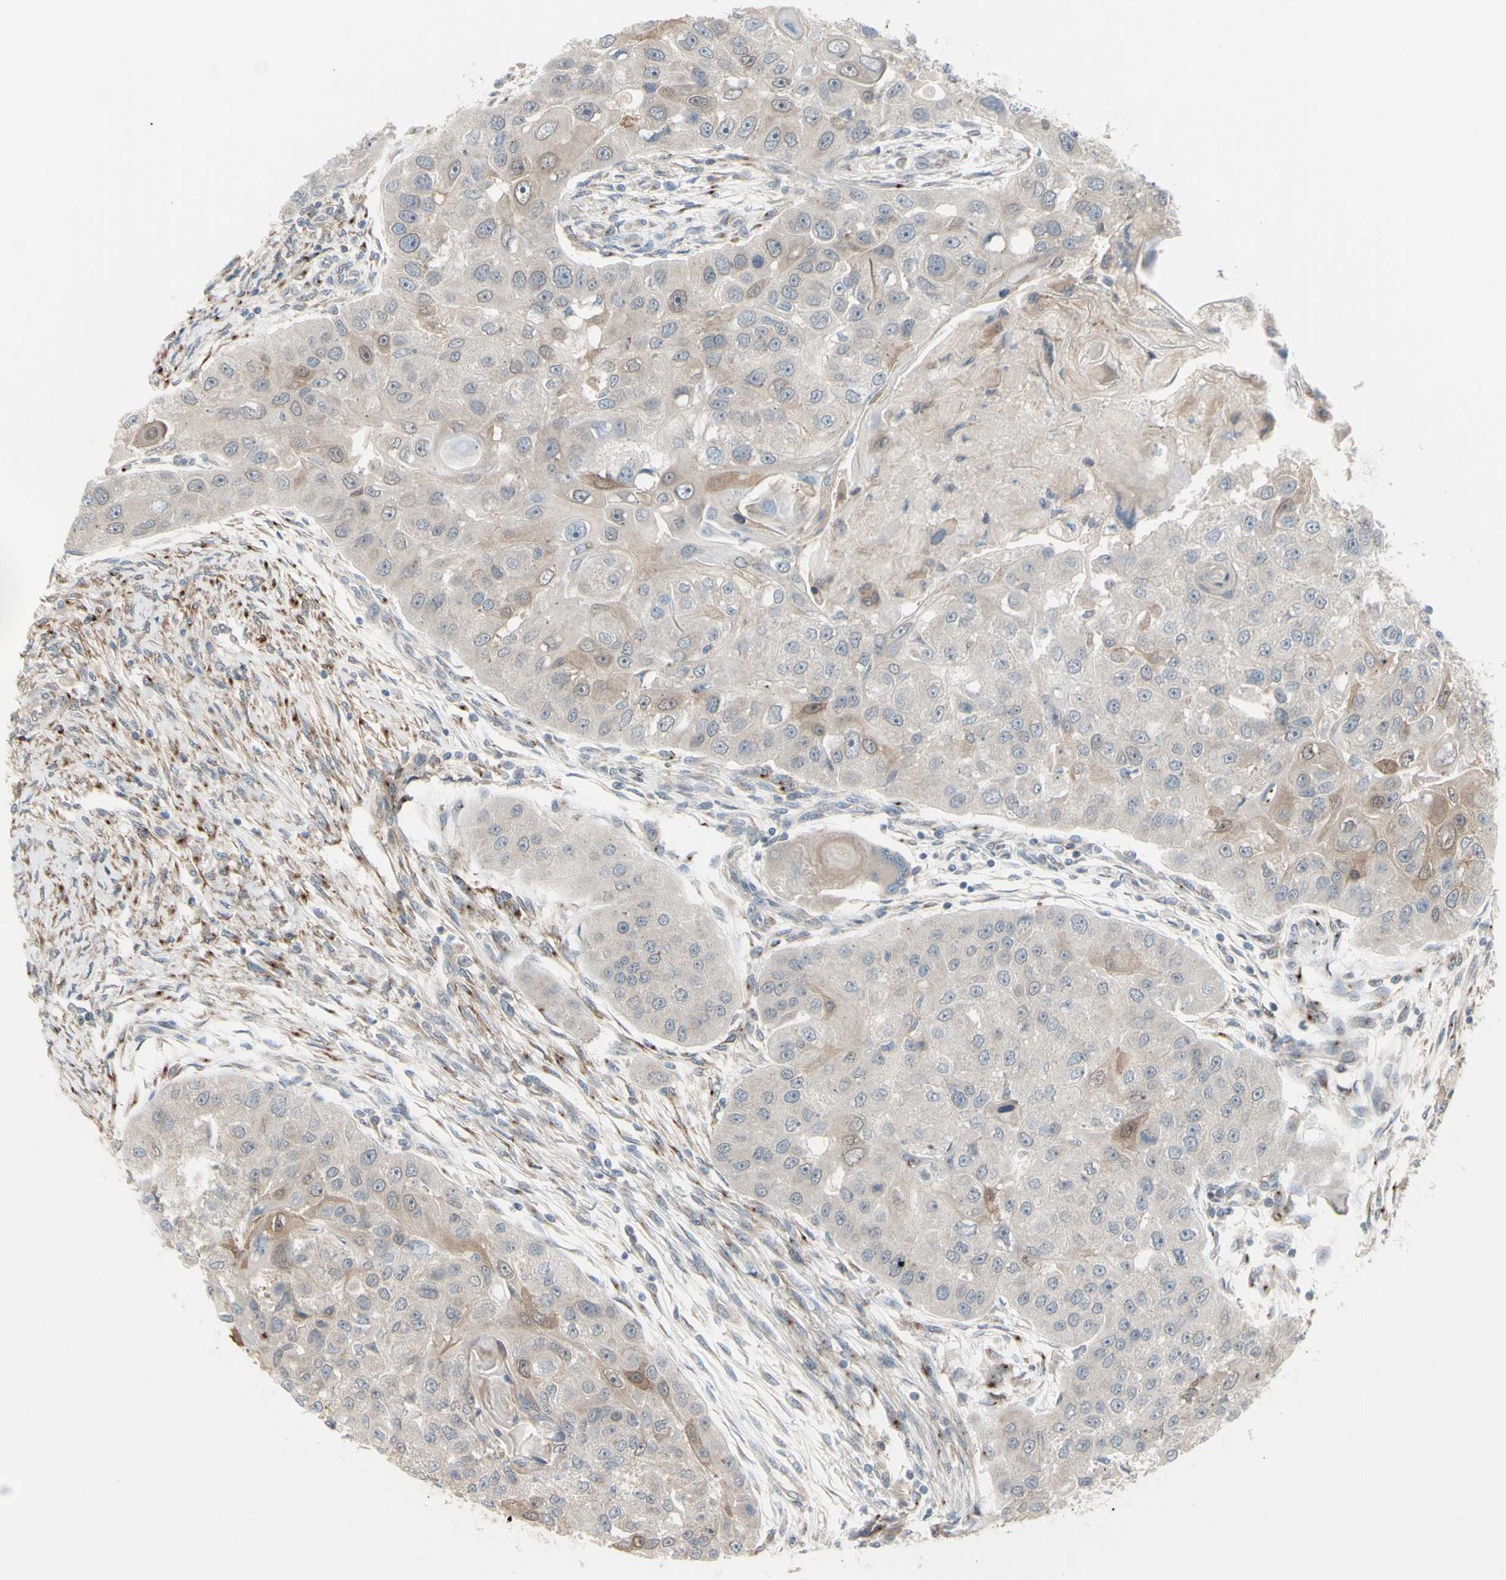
{"staining": {"intensity": "weak", "quantity": "<25%", "location": "cytoplasmic/membranous"}, "tissue": "head and neck cancer", "cell_type": "Tumor cells", "image_type": "cancer", "snomed": [{"axis": "morphology", "description": "Normal tissue, NOS"}, {"axis": "morphology", "description": "Squamous cell carcinoma, NOS"}, {"axis": "topography", "description": "Skeletal muscle"}, {"axis": "topography", "description": "Head-Neck"}], "caption": "High power microscopy image of an immunohistochemistry image of squamous cell carcinoma (head and neck), revealing no significant expression in tumor cells. (DAB (3,3'-diaminobenzidine) immunohistochemistry, high magnification).", "gene": "FLII", "patient": {"sex": "male", "age": 51}}